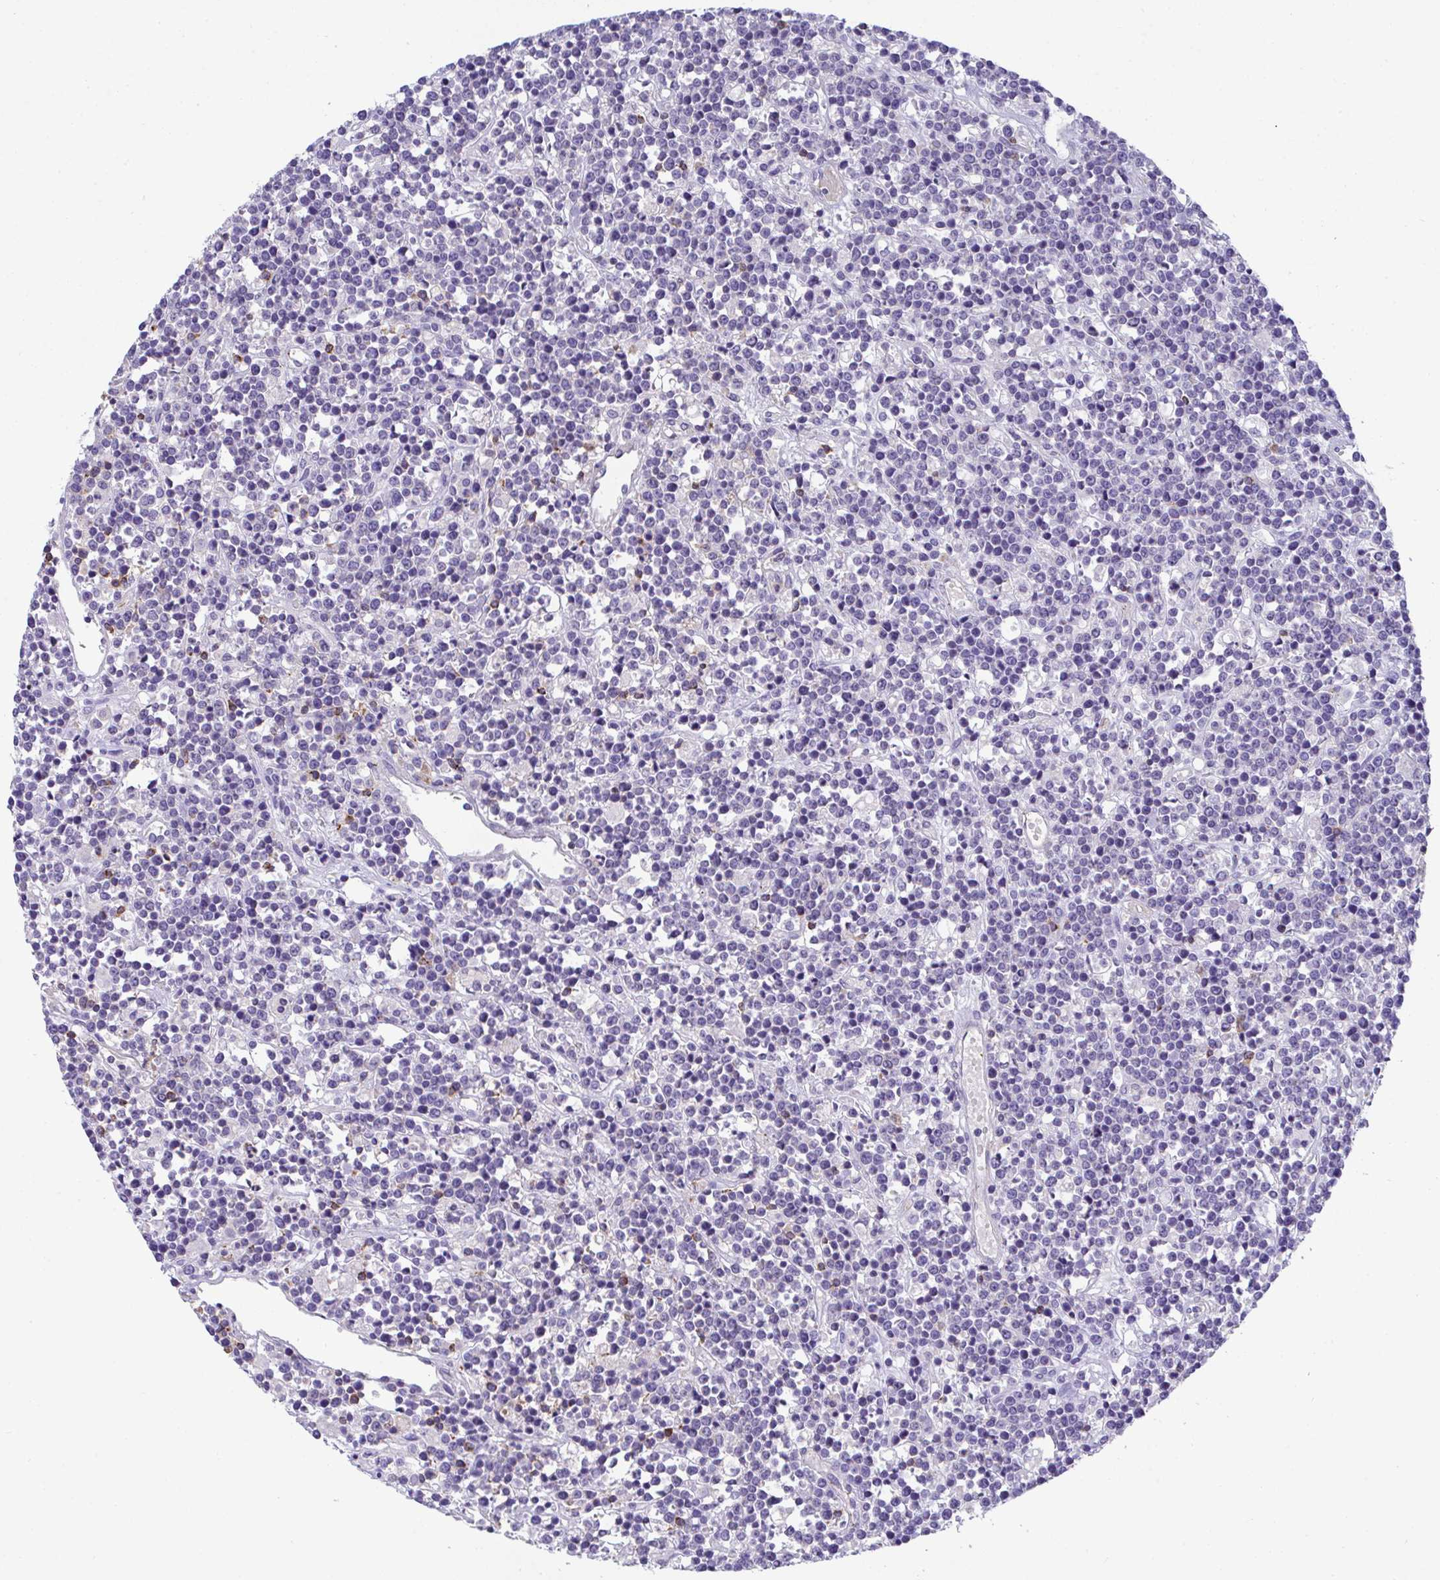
{"staining": {"intensity": "negative", "quantity": "none", "location": "none"}, "tissue": "lymphoma", "cell_type": "Tumor cells", "image_type": "cancer", "snomed": [{"axis": "morphology", "description": "Malignant lymphoma, non-Hodgkin's type, High grade"}, {"axis": "topography", "description": "Ovary"}], "caption": "Tumor cells are negative for brown protein staining in lymphoma.", "gene": "TNFAIP8", "patient": {"sex": "female", "age": 56}}